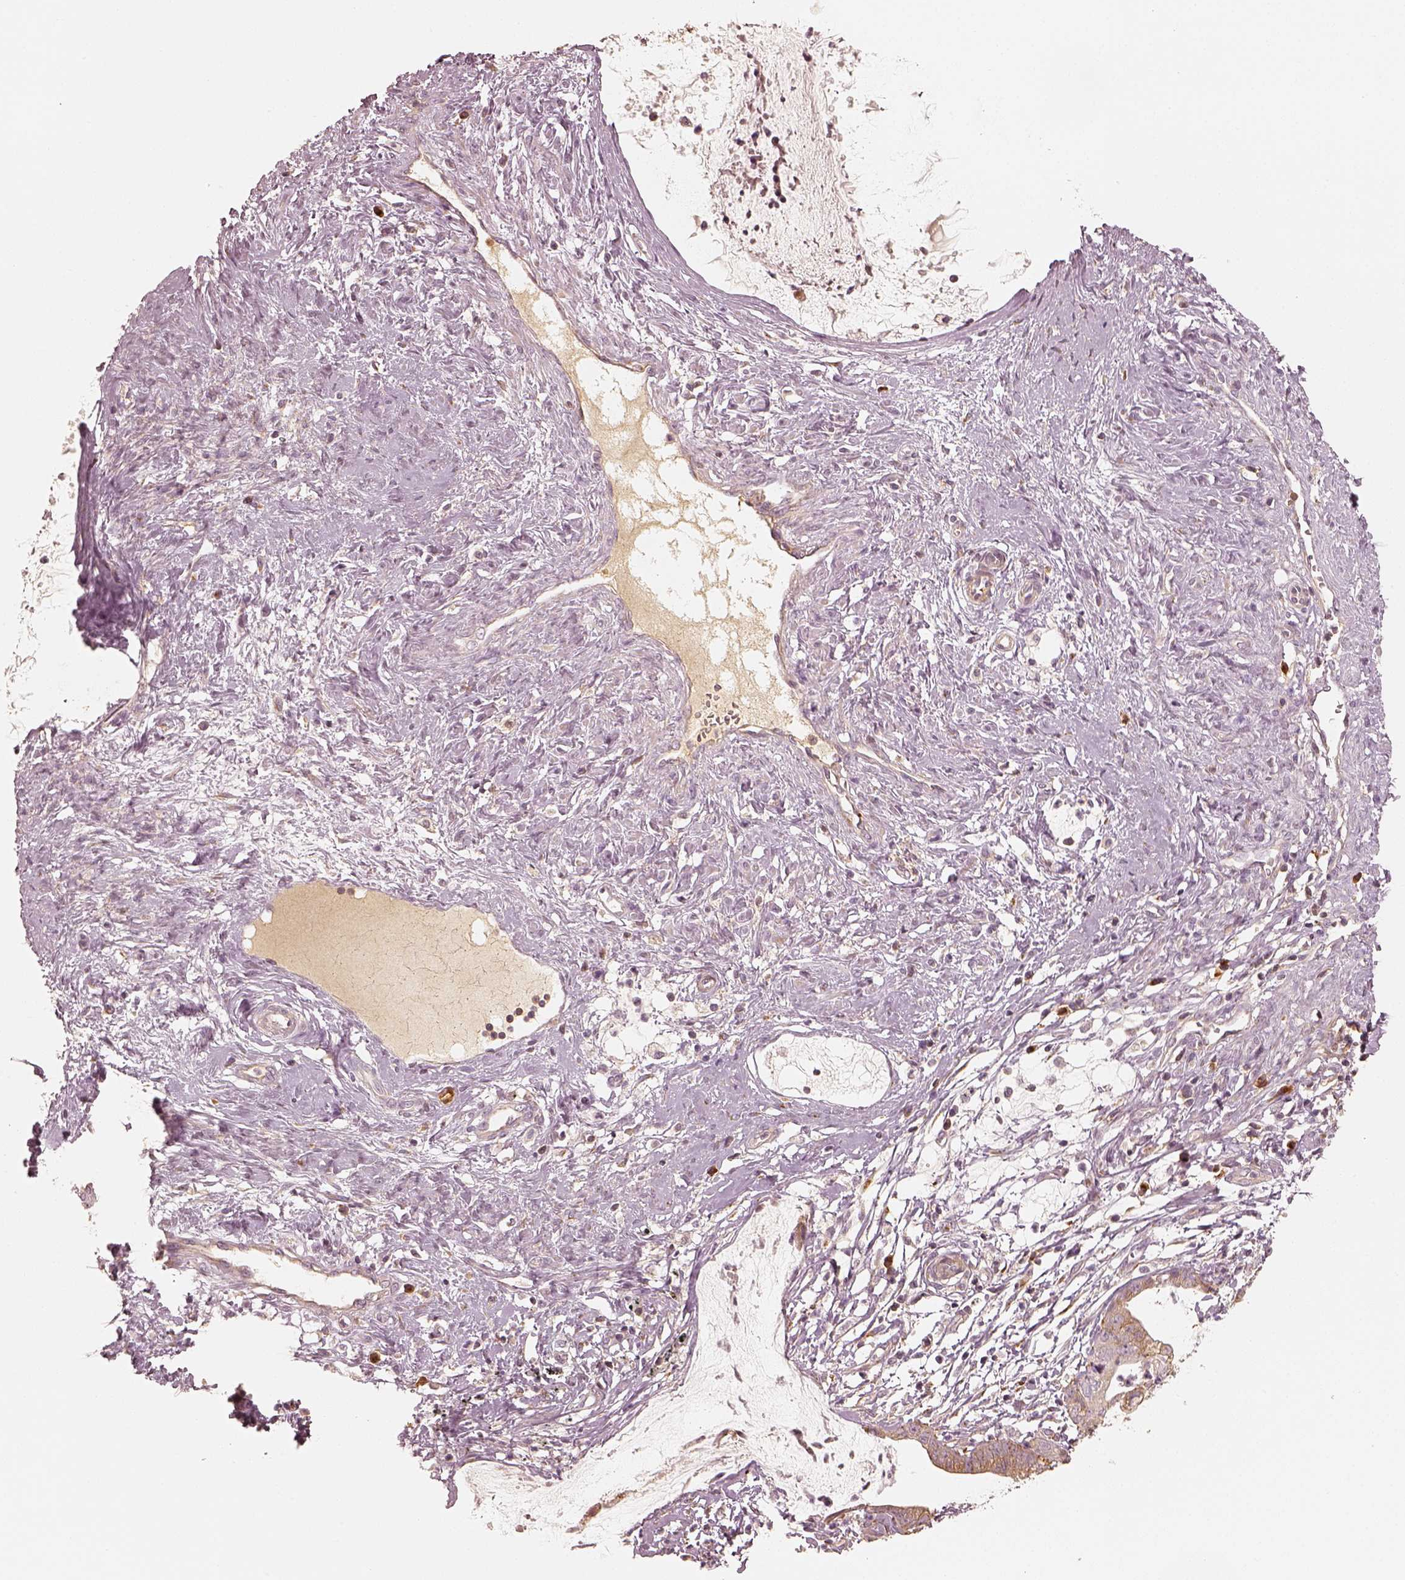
{"staining": {"intensity": "weak", "quantity": ">75%", "location": "cytoplasmic/membranous"}, "tissue": "cervical cancer", "cell_type": "Tumor cells", "image_type": "cancer", "snomed": [{"axis": "morphology", "description": "Normal tissue, NOS"}, {"axis": "morphology", "description": "Adenocarcinoma, NOS"}, {"axis": "topography", "description": "Cervix"}], "caption": "Tumor cells exhibit low levels of weak cytoplasmic/membranous positivity in about >75% of cells in human adenocarcinoma (cervical).", "gene": "GORASP2", "patient": {"sex": "female", "age": 38}}